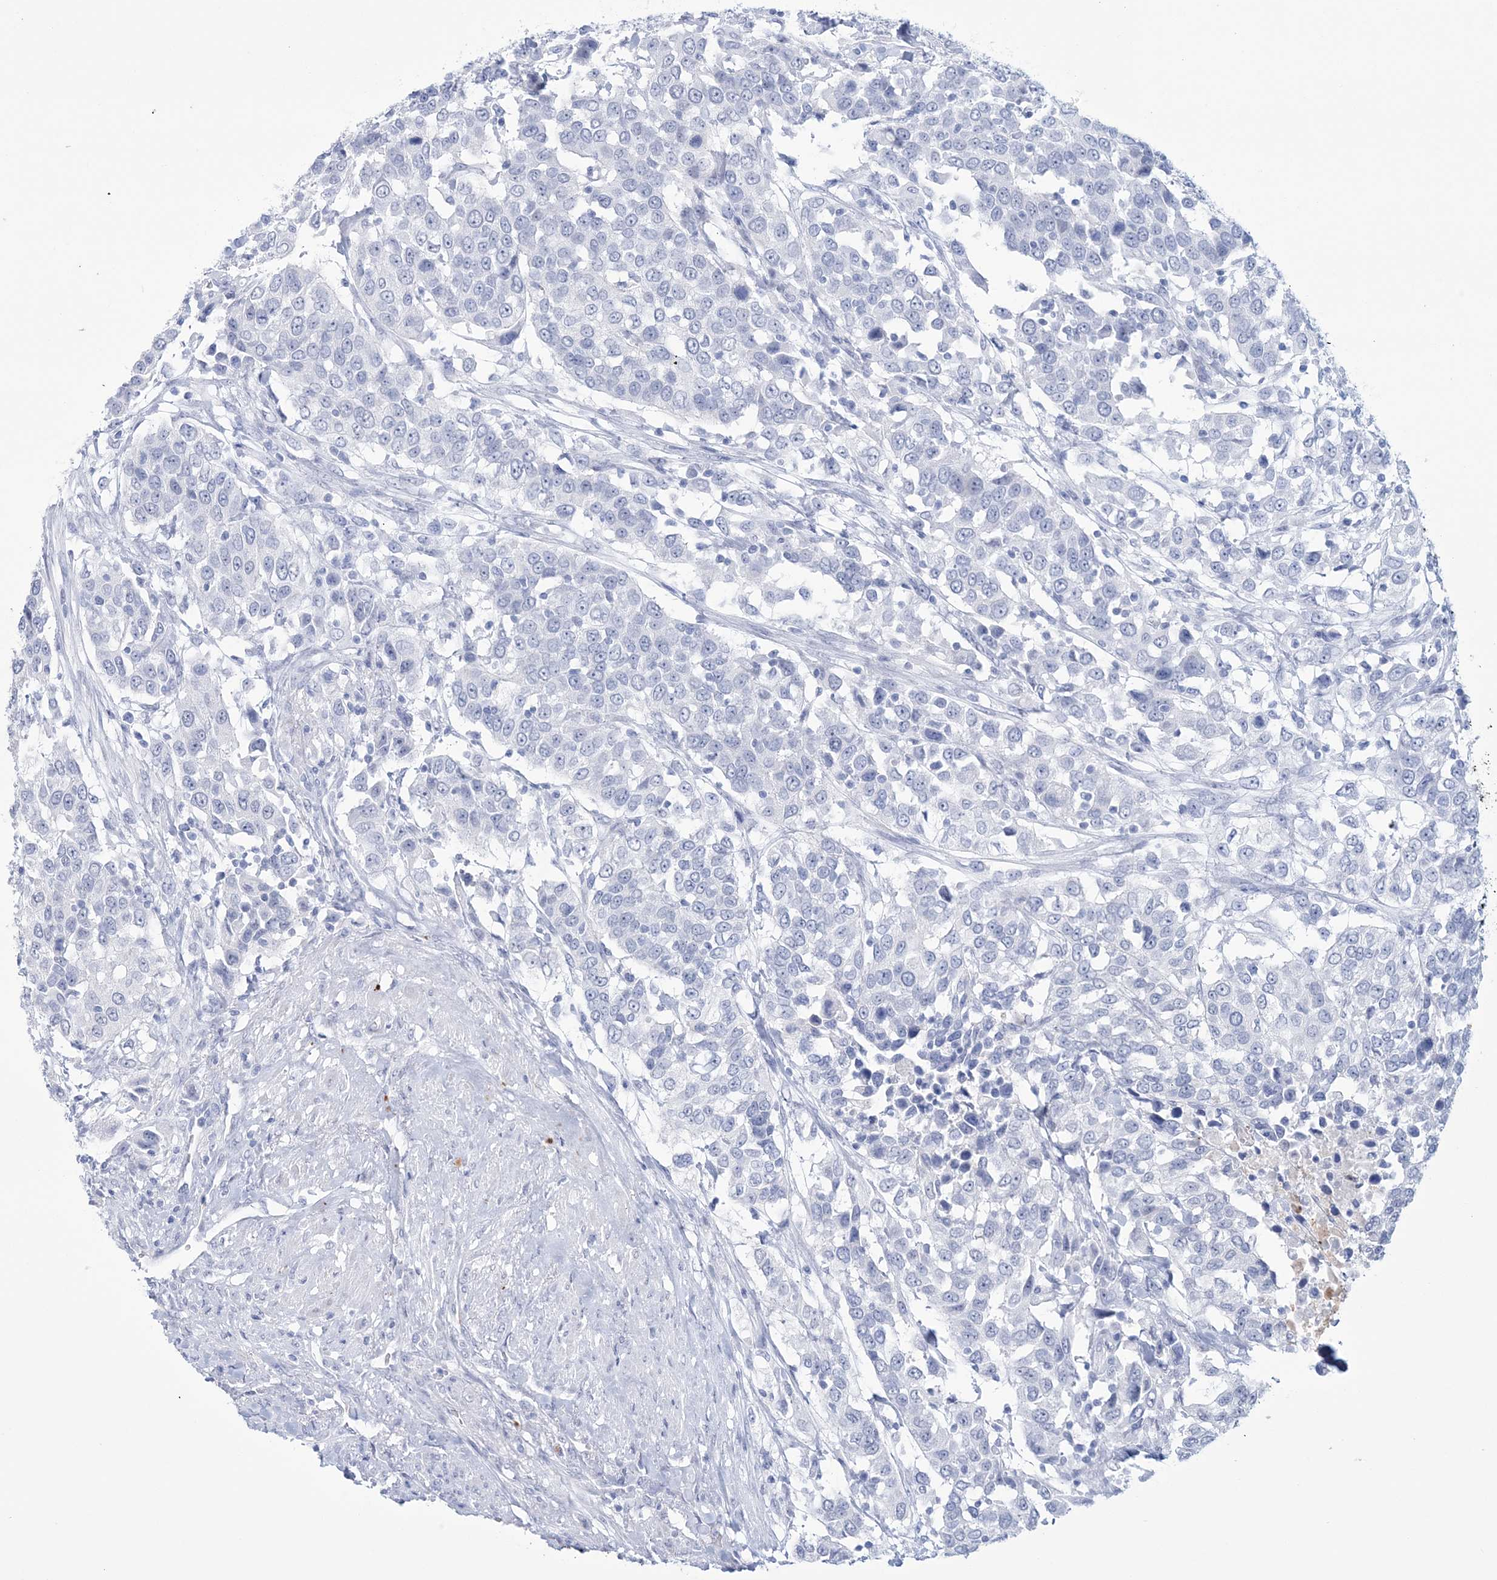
{"staining": {"intensity": "negative", "quantity": "none", "location": "none"}, "tissue": "urothelial cancer", "cell_type": "Tumor cells", "image_type": "cancer", "snomed": [{"axis": "morphology", "description": "Urothelial carcinoma, High grade"}, {"axis": "topography", "description": "Urinary bladder"}], "caption": "DAB (3,3'-diaminobenzidine) immunohistochemical staining of urothelial cancer exhibits no significant staining in tumor cells.", "gene": "DPCD", "patient": {"sex": "female", "age": 80}}